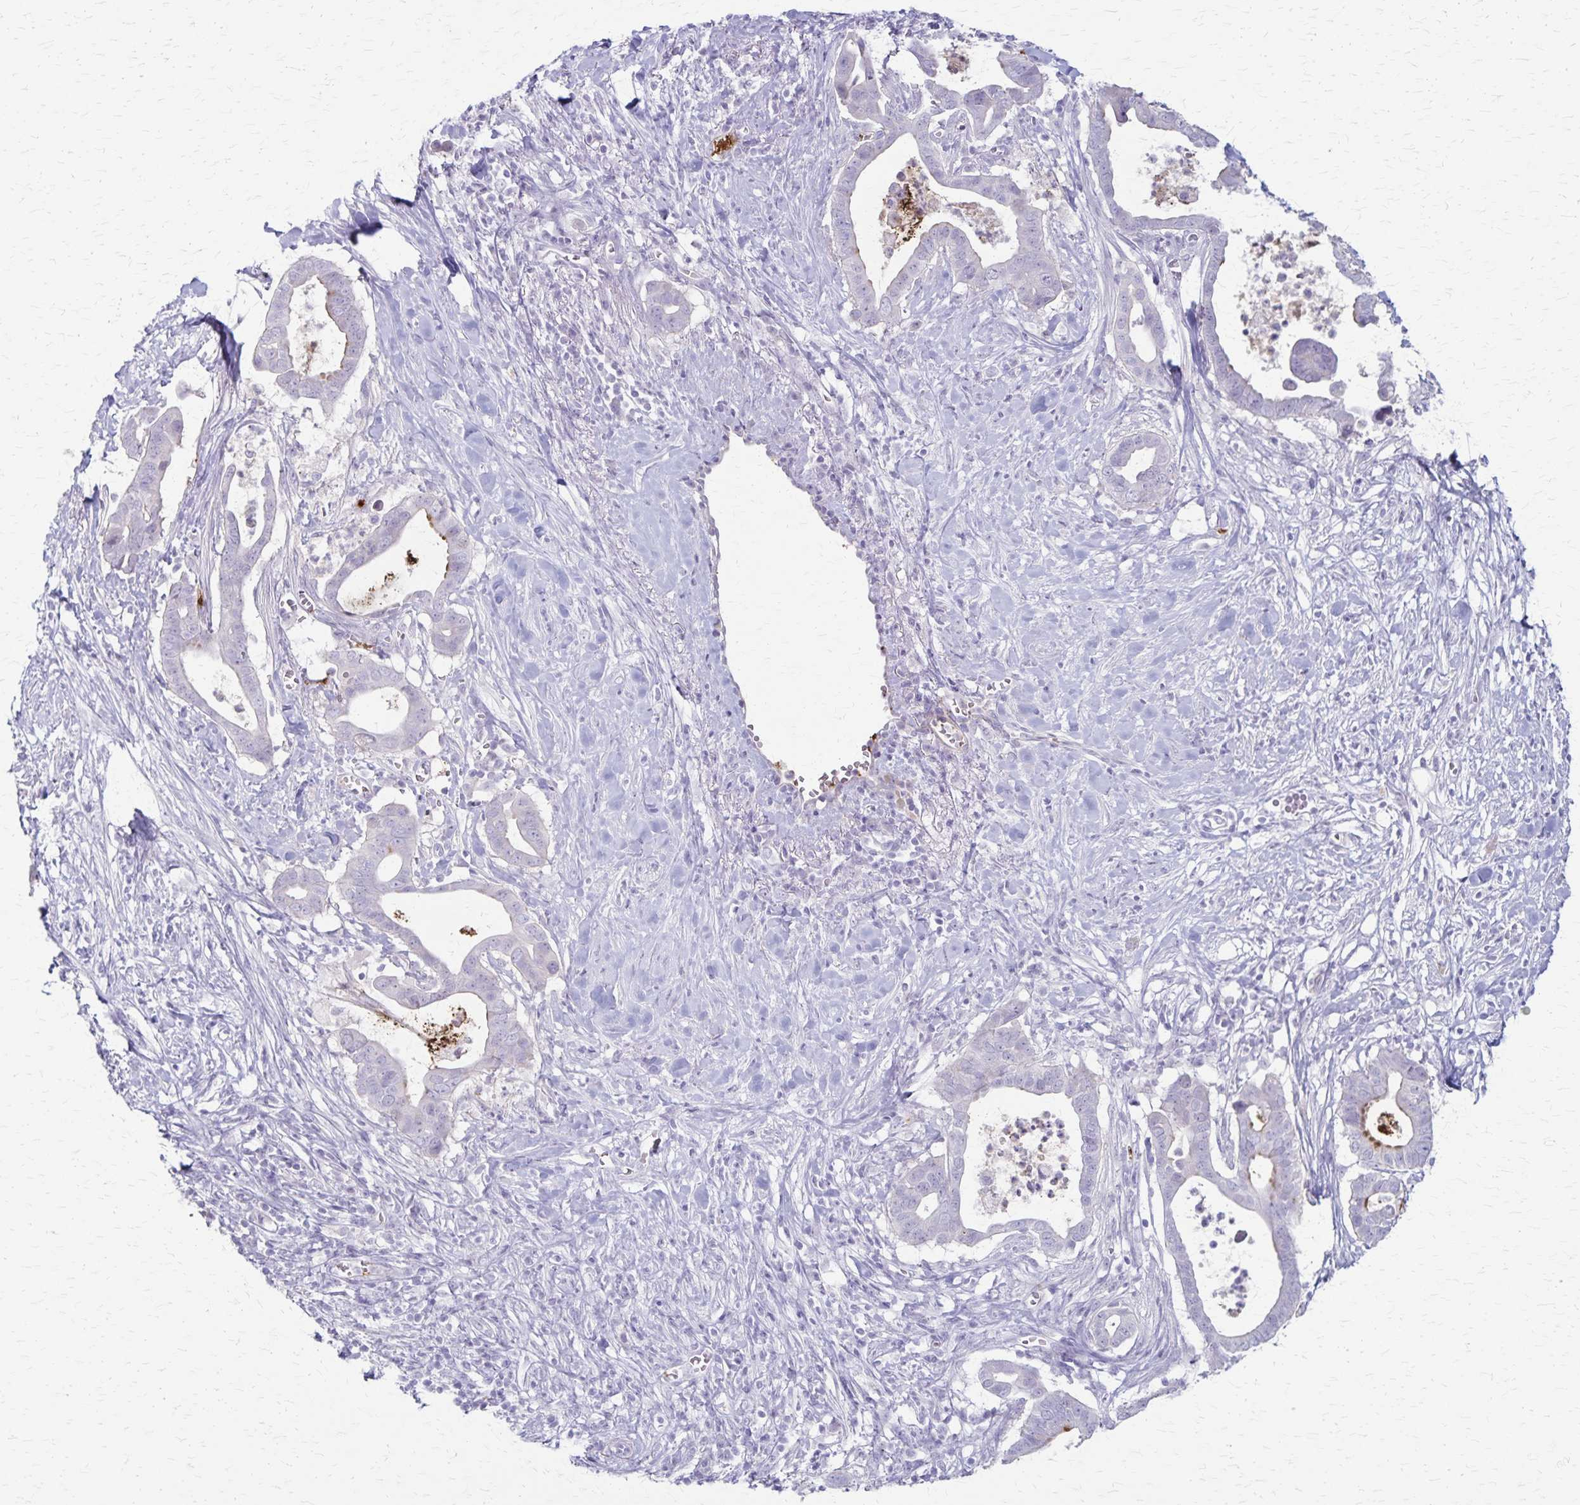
{"staining": {"intensity": "negative", "quantity": "none", "location": "none"}, "tissue": "pancreatic cancer", "cell_type": "Tumor cells", "image_type": "cancer", "snomed": [{"axis": "morphology", "description": "Adenocarcinoma, NOS"}, {"axis": "topography", "description": "Pancreas"}], "caption": "This is an immunohistochemistry photomicrograph of human pancreatic cancer. There is no positivity in tumor cells.", "gene": "RASL10B", "patient": {"sex": "male", "age": 61}}